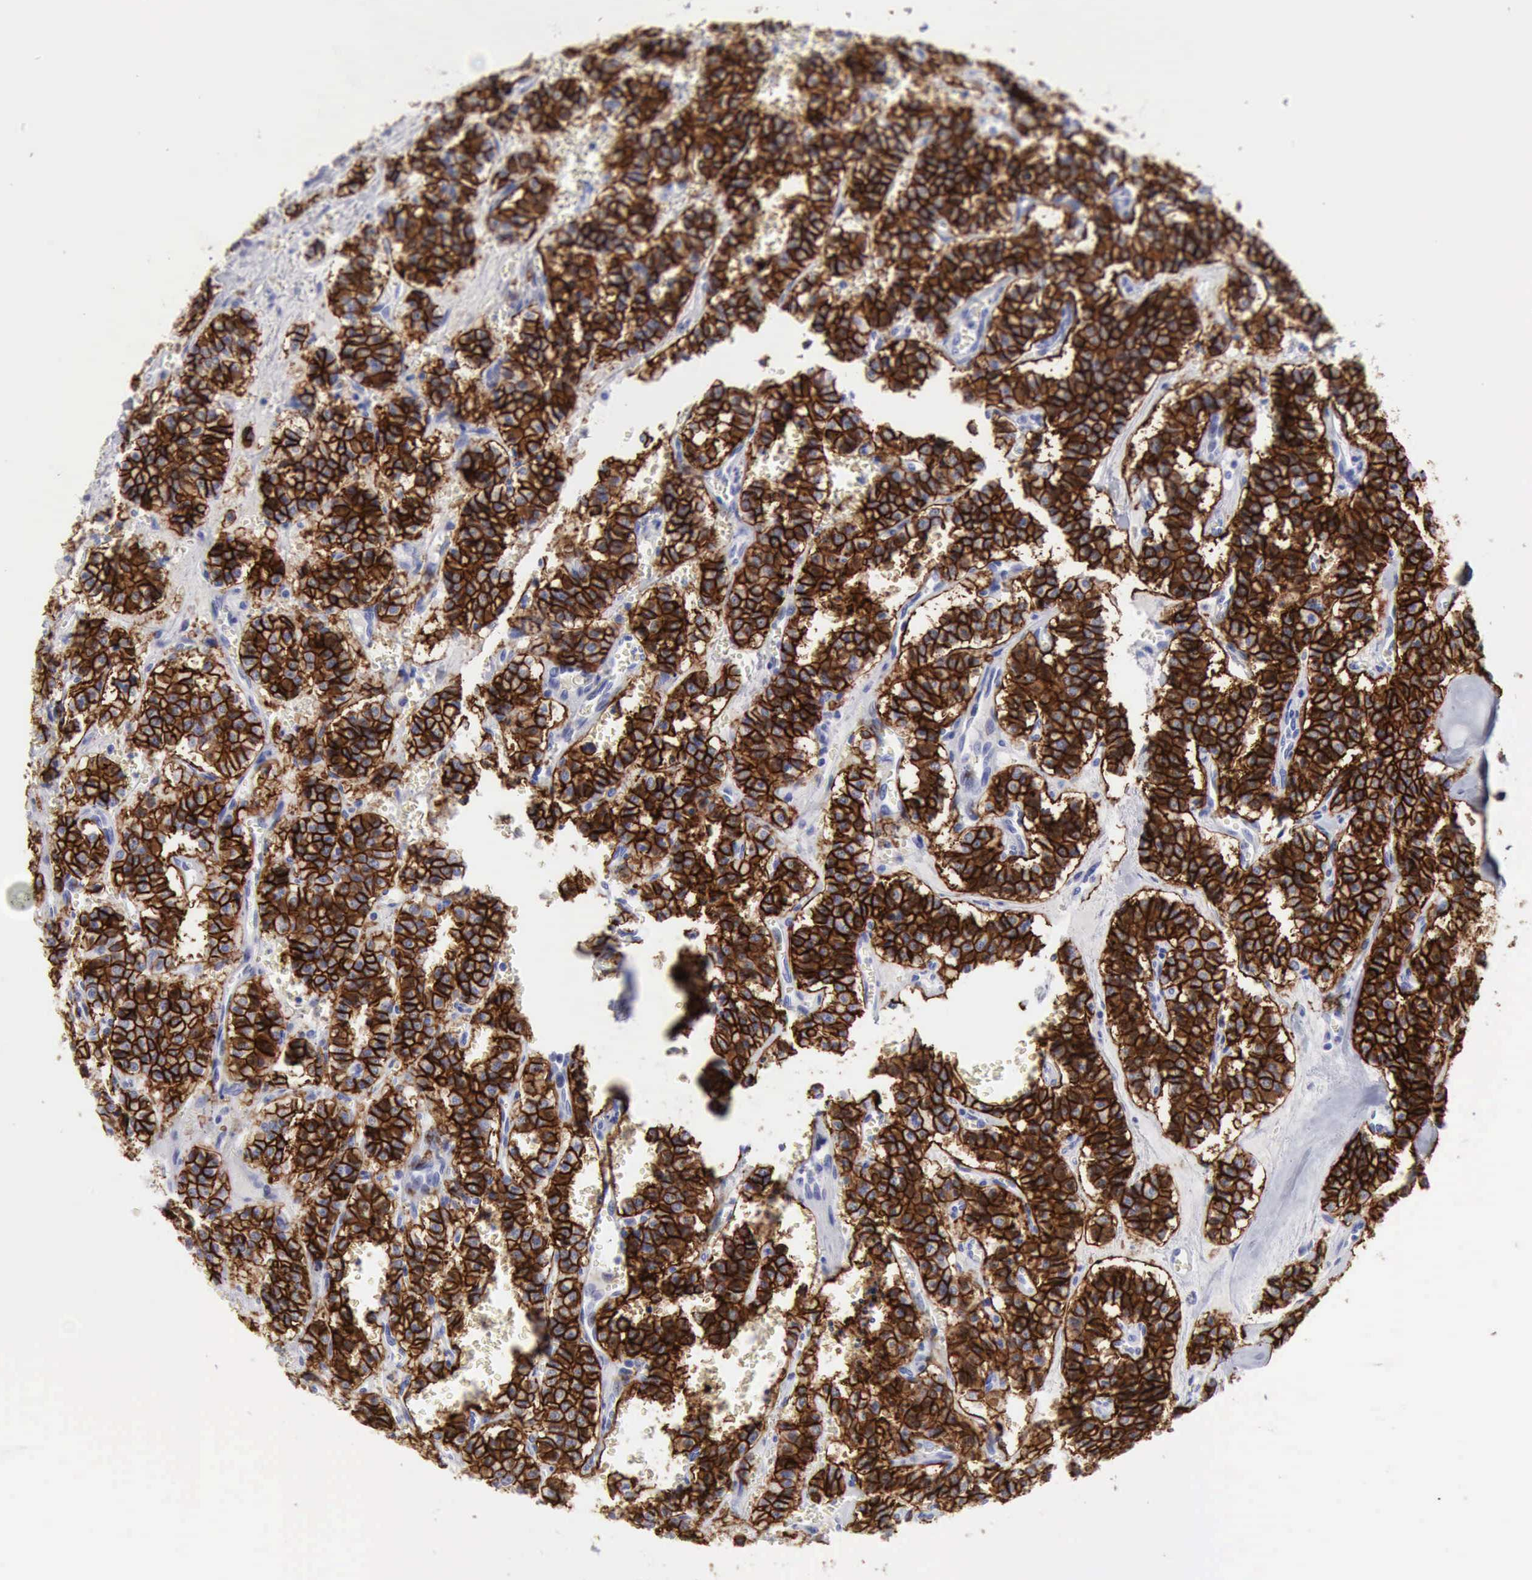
{"staining": {"intensity": "strong", "quantity": ">75%", "location": "cytoplasmic/membranous"}, "tissue": "carcinoid", "cell_type": "Tumor cells", "image_type": "cancer", "snomed": [{"axis": "morphology", "description": "Carcinoid, malignant, NOS"}, {"axis": "topography", "description": "Bronchus"}], "caption": "Malignant carcinoid stained with IHC exhibits strong cytoplasmic/membranous expression in about >75% of tumor cells.", "gene": "NCAM1", "patient": {"sex": "male", "age": 55}}